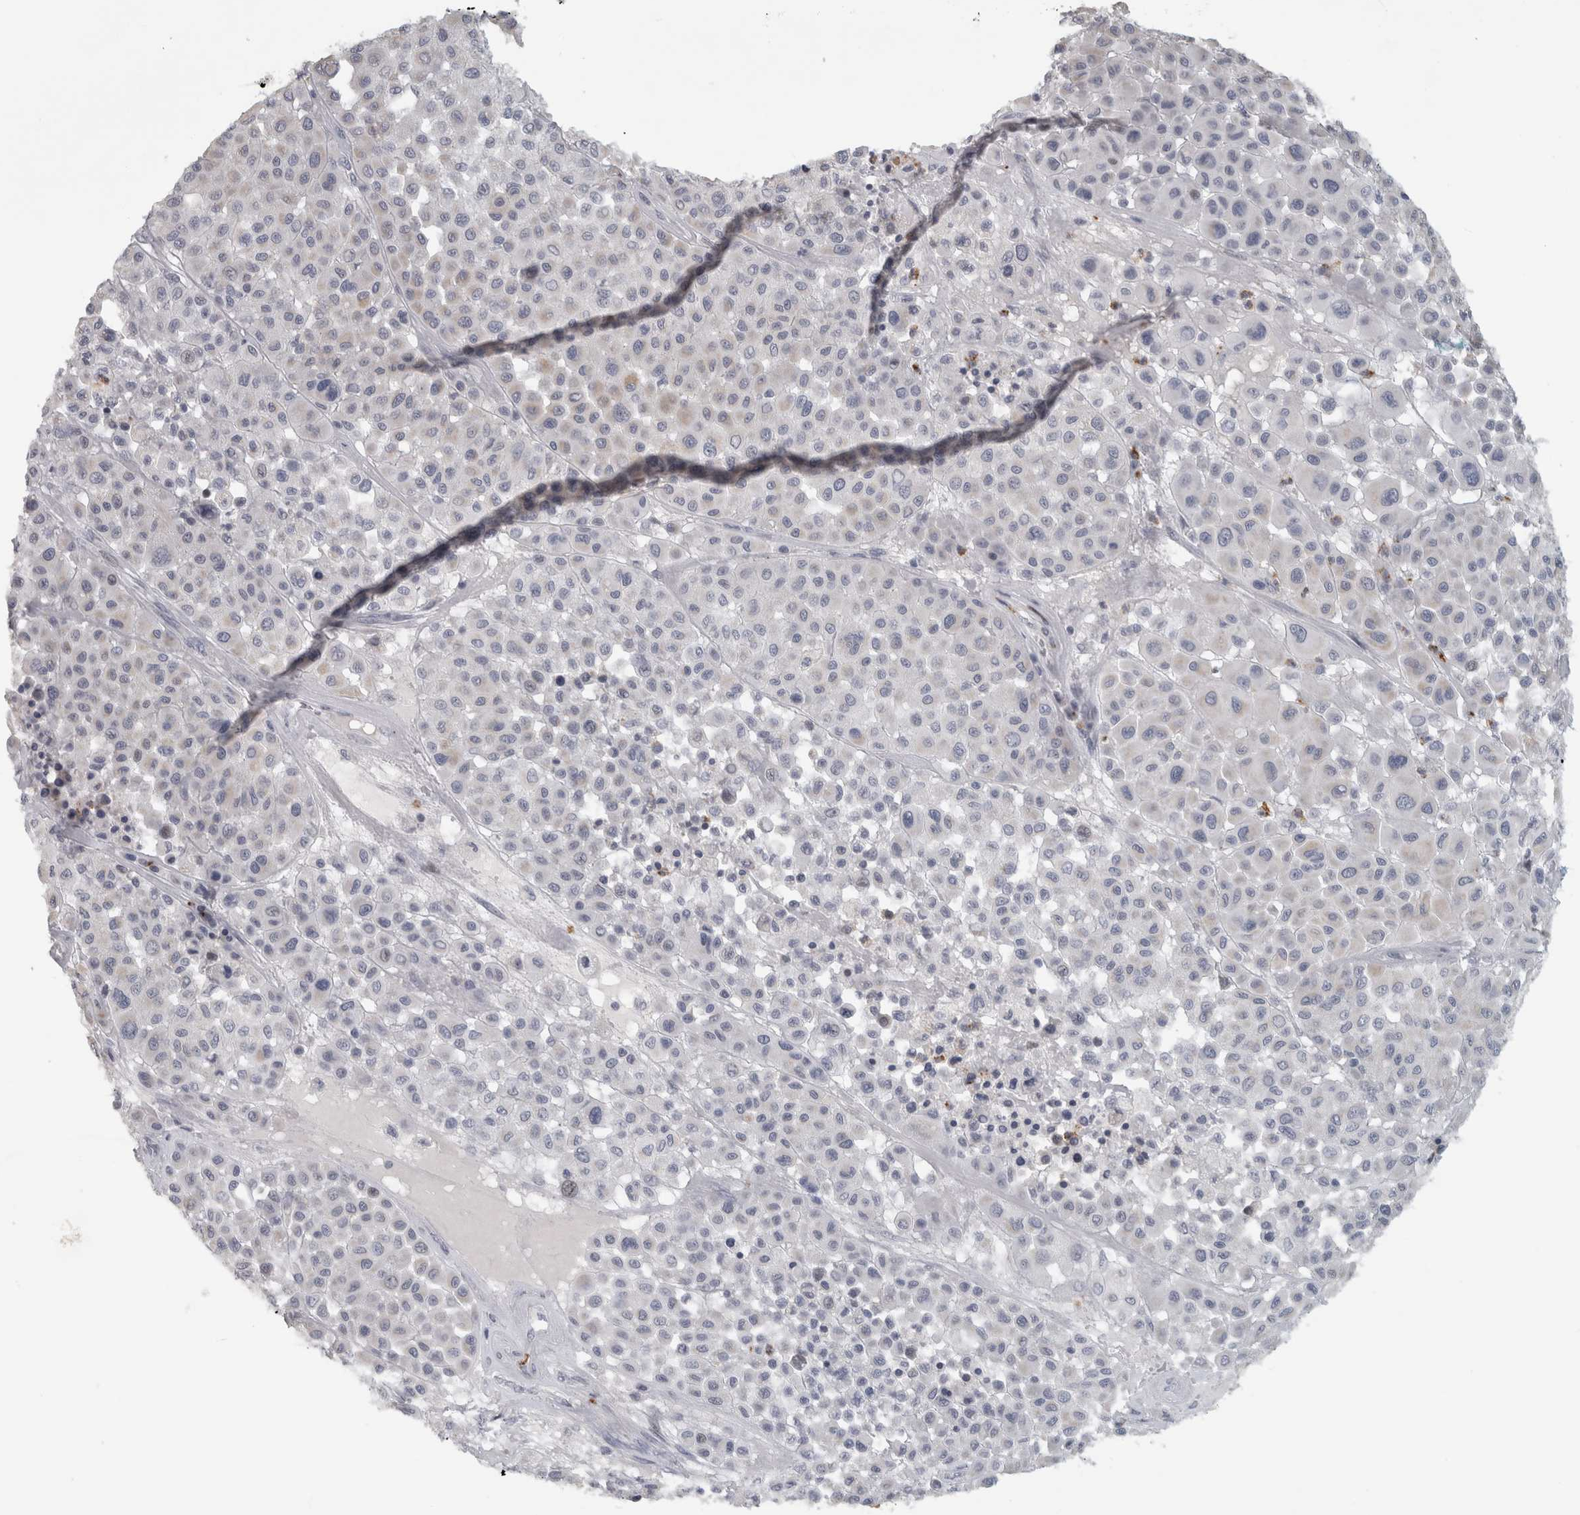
{"staining": {"intensity": "negative", "quantity": "none", "location": "none"}, "tissue": "melanoma", "cell_type": "Tumor cells", "image_type": "cancer", "snomed": [{"axis": "morphology", "description": "Malignant melanoma, Metastatic site"}, {"axis": "topography", "description": "Soft tissue"}], "caption": "High power microscopy histopathology image of an immunohistochemistry (IHC) image of malignant melanoma (metastatic site), revealing no significant positivity in tumor cells.", "gene": "PTPRN2", "patient": {"sex": "male", "age": 41}}